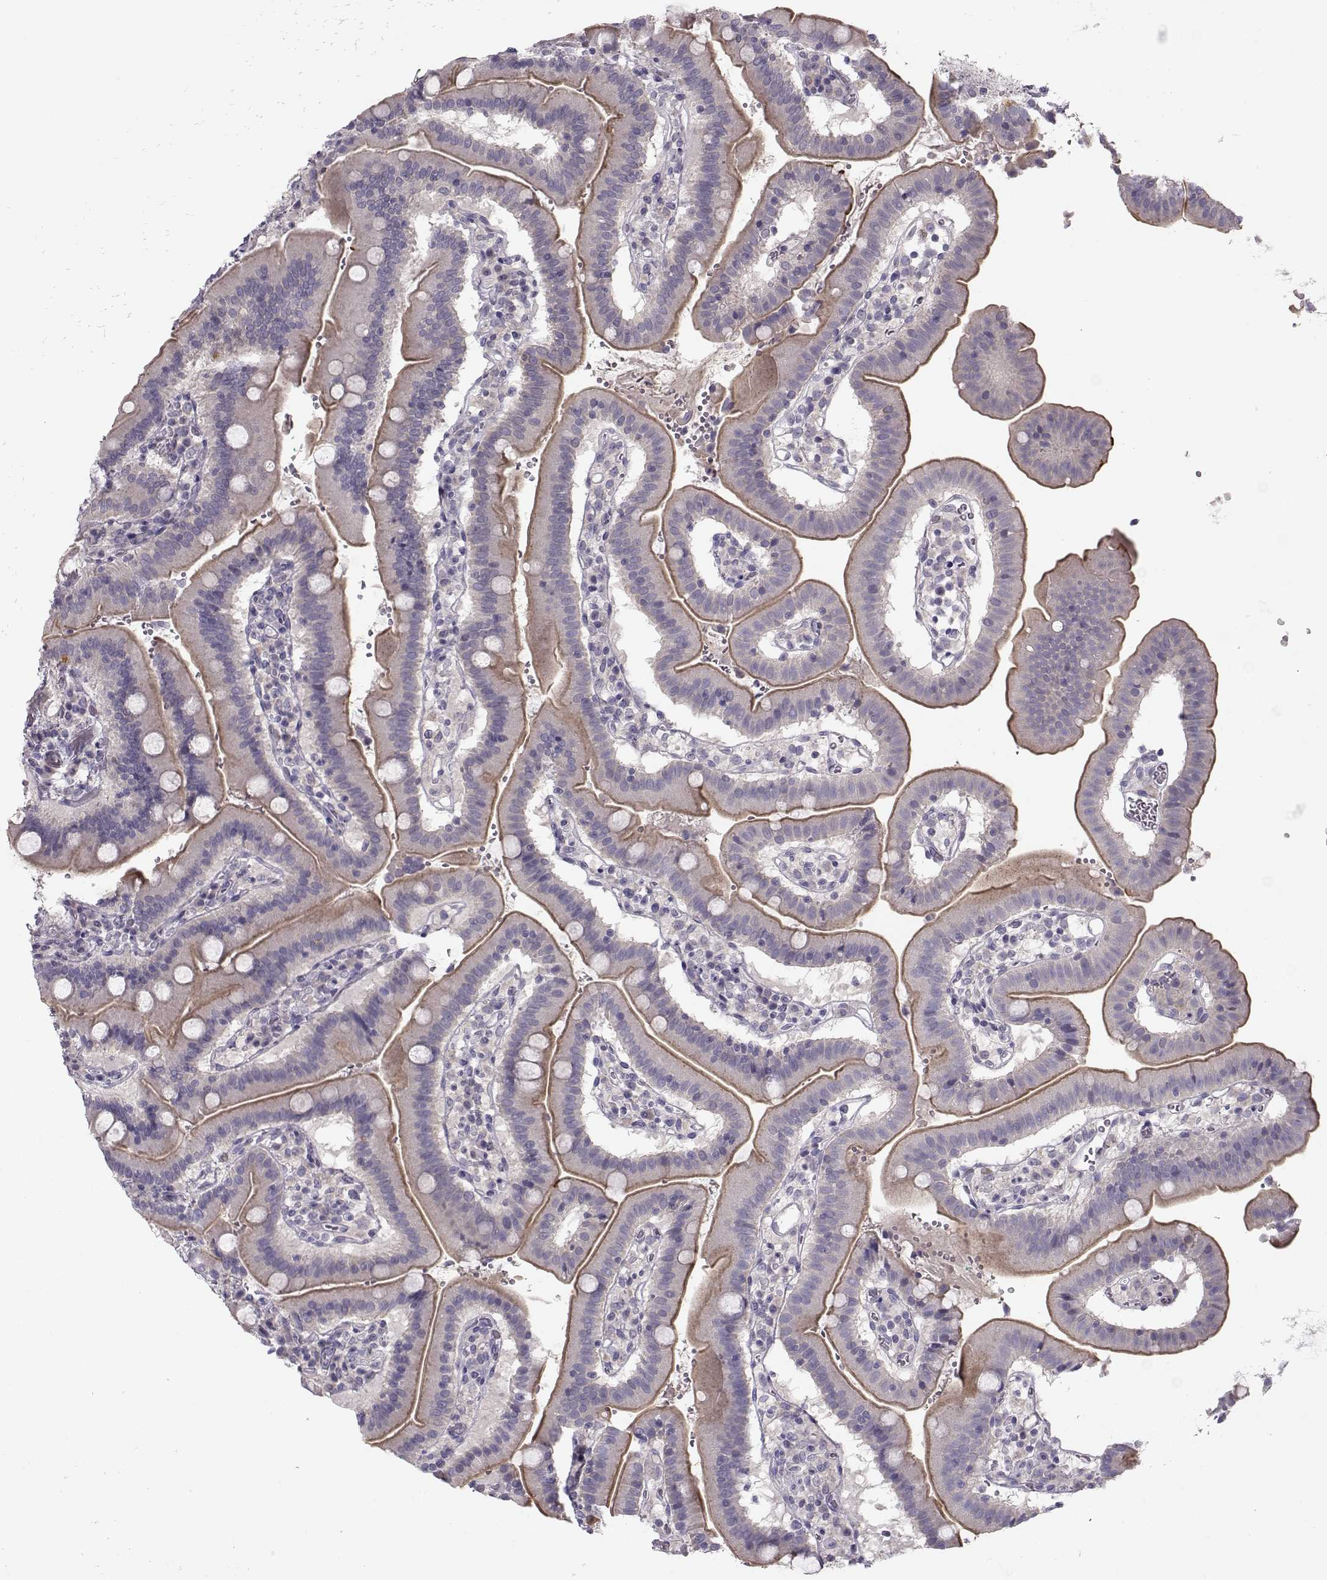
{"staining": {"intensity": "moderate", "quantity": ">75%", "location": "cytoplasmic/membranous"}, "tissue": "duodenum", "cell_type": "Glandular cells", "image_type": "normal", "snomed": [{"axis": "morphology", "description": "Normal tissue, NOS"}, {"axis": "topography", "description": "Duodenum"}], "caption": "There is medium levels of moderate cytoplasmic/membranous positivity in glandular cells of benign duodenum, as demonstrated by immunohistochemical staining (brown color).", "gene": "GRK1", "patient": {"sex": "female", "age": 62}}